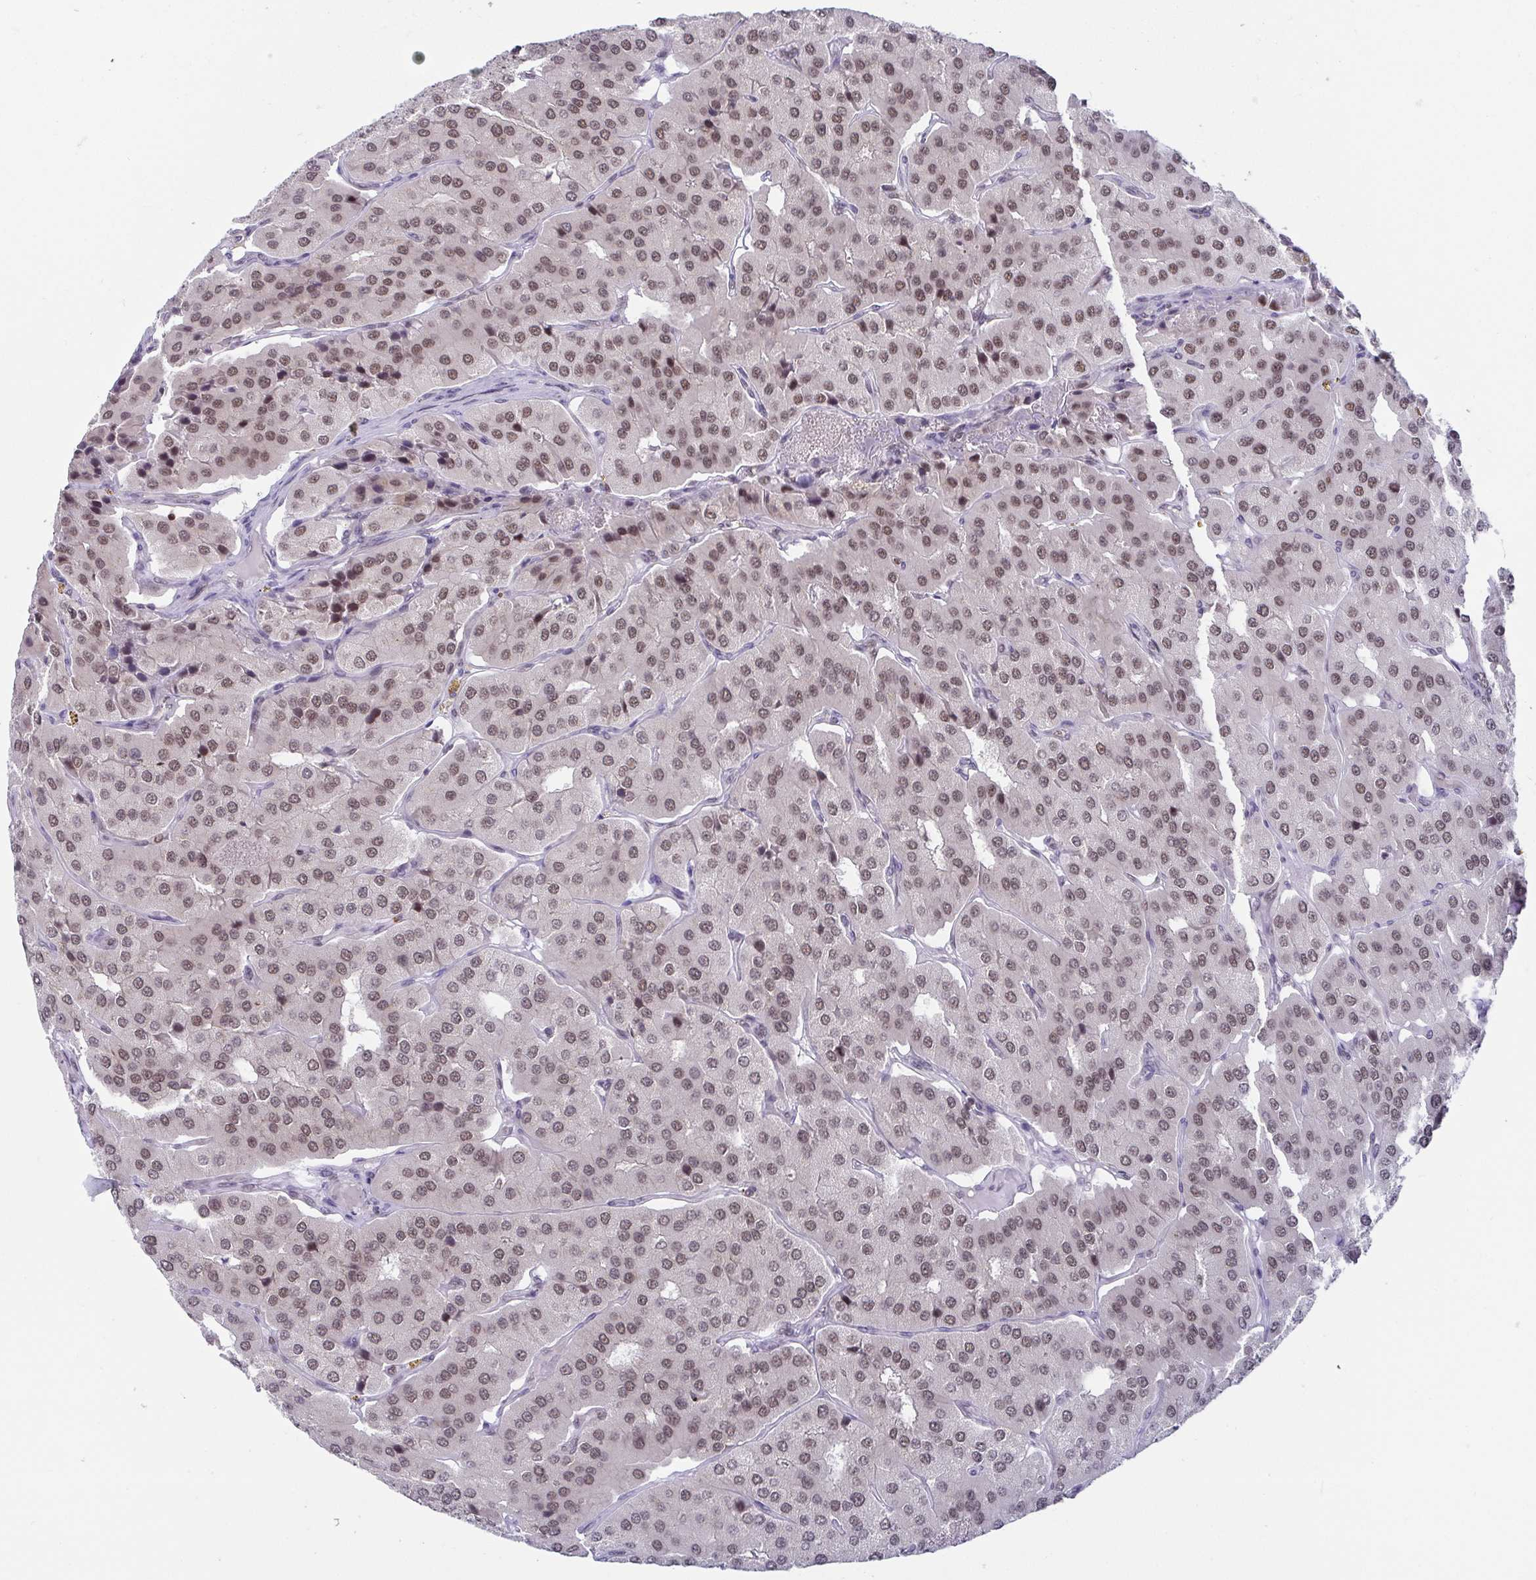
{"staining": {"intensity": "weak", "quantity": ">75%", "location": "nuclear"}, "tissue": "parathyroid gland", "cell_type": "Glandular cells", "image_type": "normal", "snomed": [{"axis": "morphology", "description": "Normal tissue, NOS"}, {"axis": "morphology", "description": "Adenoma, NOS"}, {"axis": "topography", "description": "Parathyroid gland"}], "caption": "Immunohistochemistry (IHC) staining of unremarkable parathyroid gland, which displays low levels of weak nuclear expression in about >75% of glandular cells indicating weak nuclear protein expression. The staining was performed using DAB (3,3'-diaminobenzidine) (brown) for protein detection and nuclei were counterstained in hematoxylin (blue).", "gene": "EWSR1", "patient": {"sex": "female", "age": 86}}